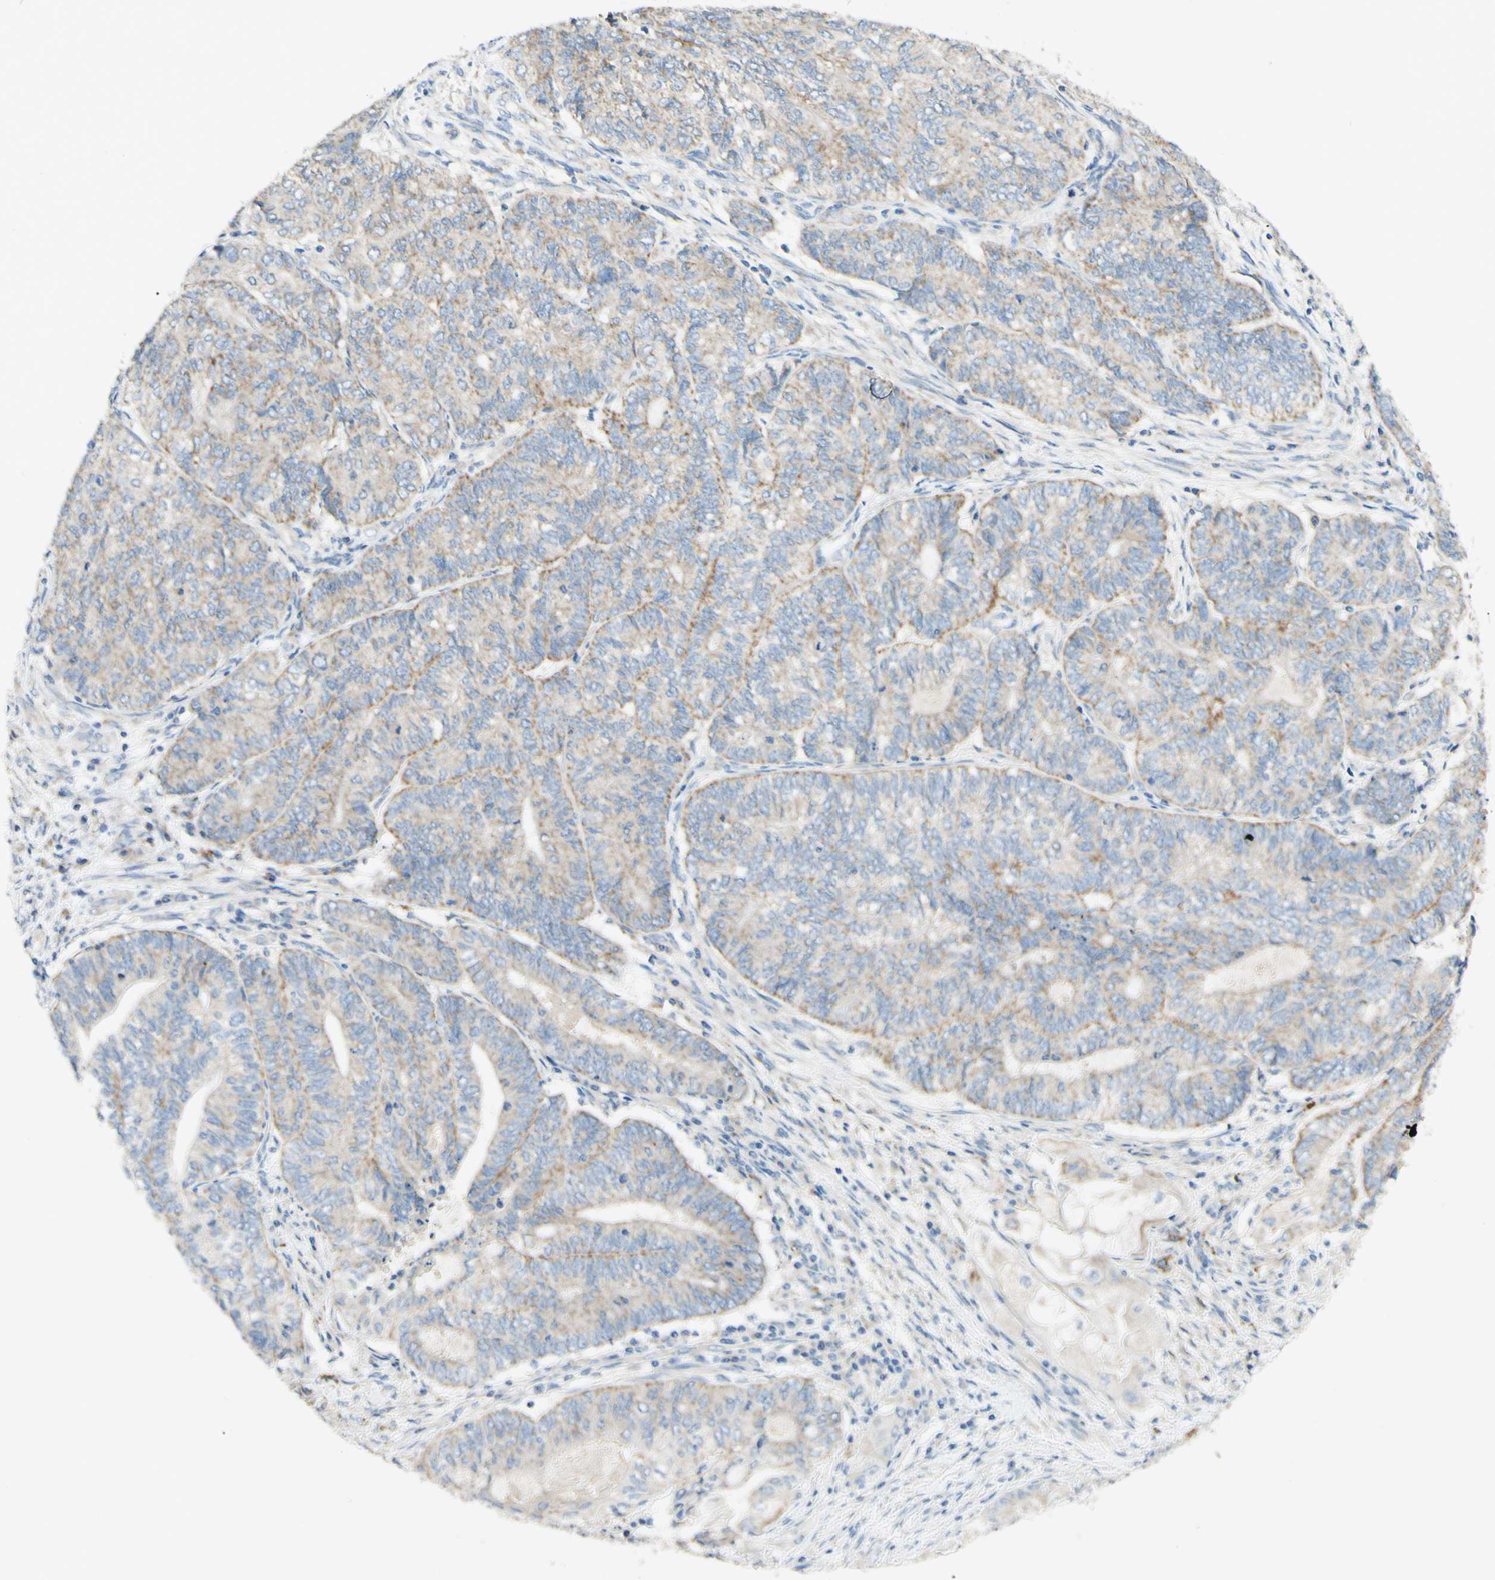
{"staining": {"intensity": "weak", "quantity": ">75%", "location": "cytoplasmic/membranous"}, "tissue": "endometrial cancer", "cell_type": "Tumor cells", "image_type": "cancer", "snomed": [{"axis": "morphology", "description": "Adenocarcinoma, NOS"}, {"axis": "topography", "description": "Uterus"}, {"axis": "topography", "description": "Endometrium"}], "caption": "Immunohistochemistry of endometrial cancer exhibits low levels of weak cytoplasmic/membranous staining in about >75% of tumor cells. (DAB IHC, brown staining for protein, blue staining for nuclei).", "gene": "ARMC10", "patient": {"sex": "female", "age": 70}}